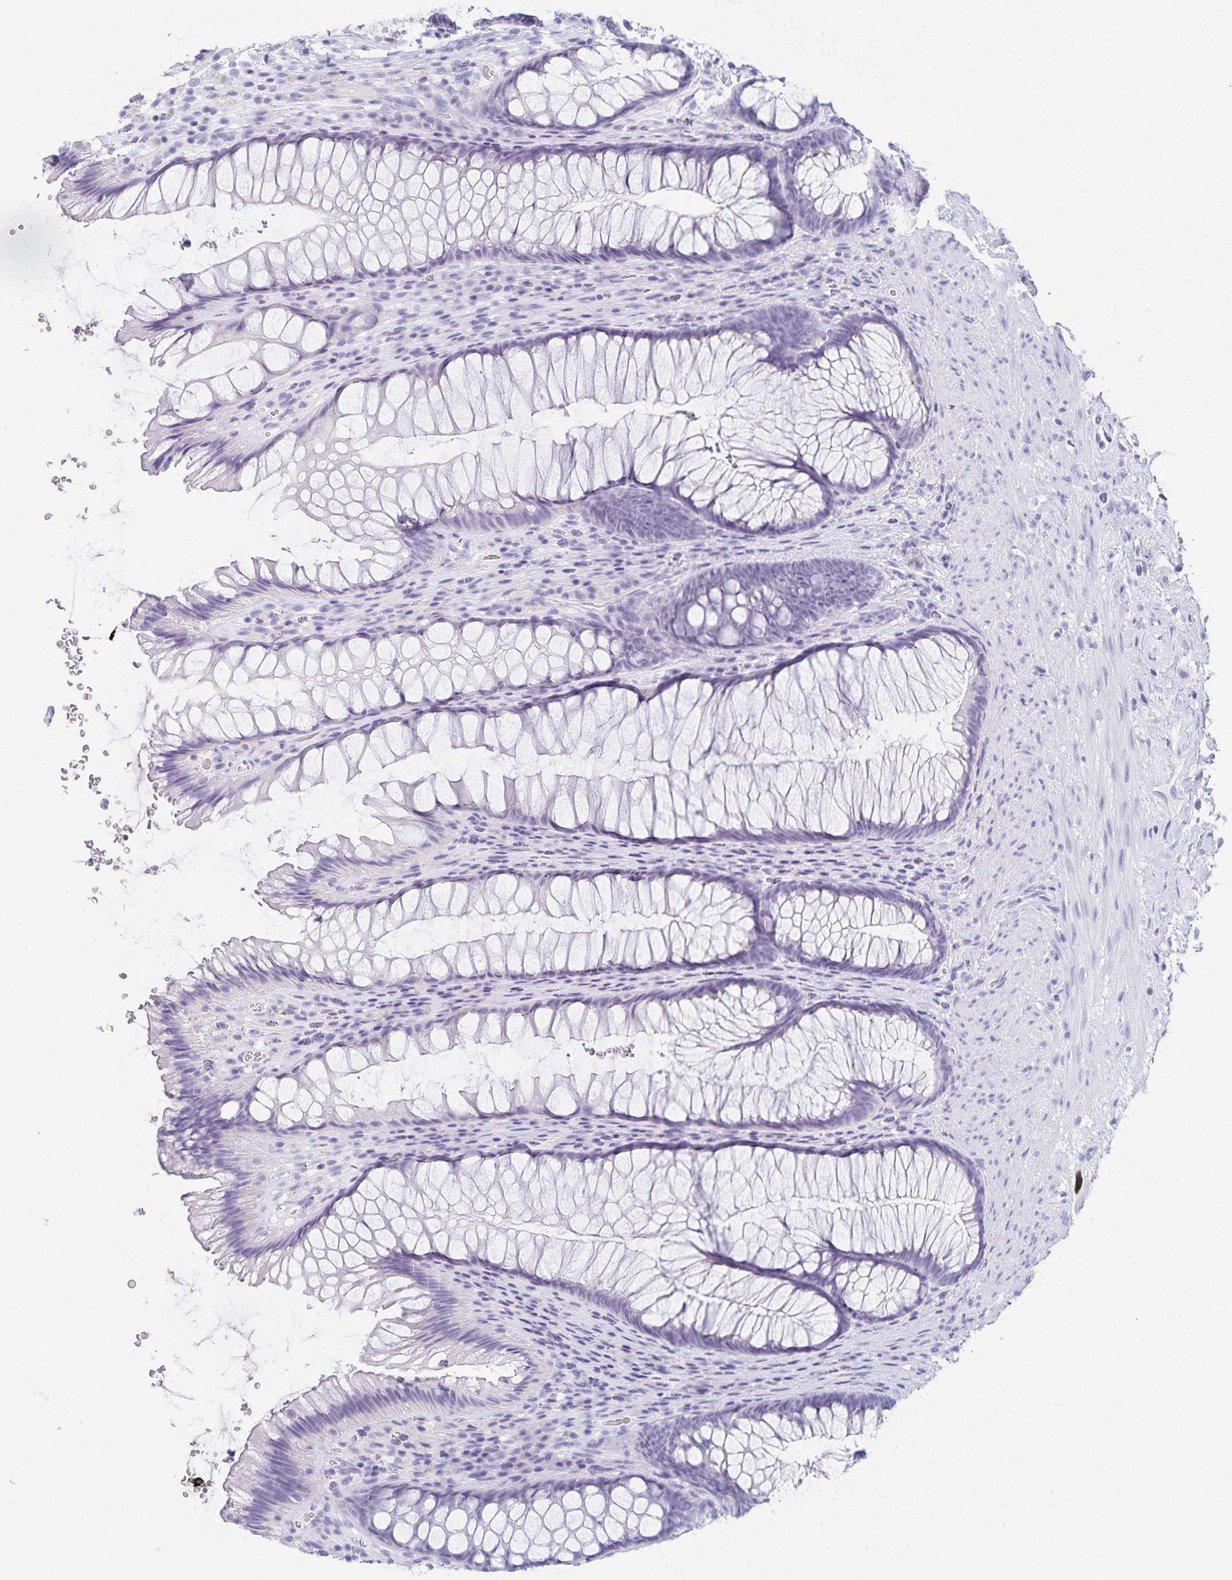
{"staining": {"intensity": "negative", "quantity": "none", "location": "none"}, "tissue": "rectum", "cell_type": "Glandular cells", "image_type": "normal", "snomed": [{"axis": "morphology", "description": "Normal tissue, NOS"}, {"axis": "topography", "description": "Rectum"}], "caption": "A high-resolution photomicrograph shows immunohistochemistry staining of benign rectum, which reveals no significant staining in glandular cells.", "gene": "C2orf50", "patient": {"sex": "male", "age": 53}}